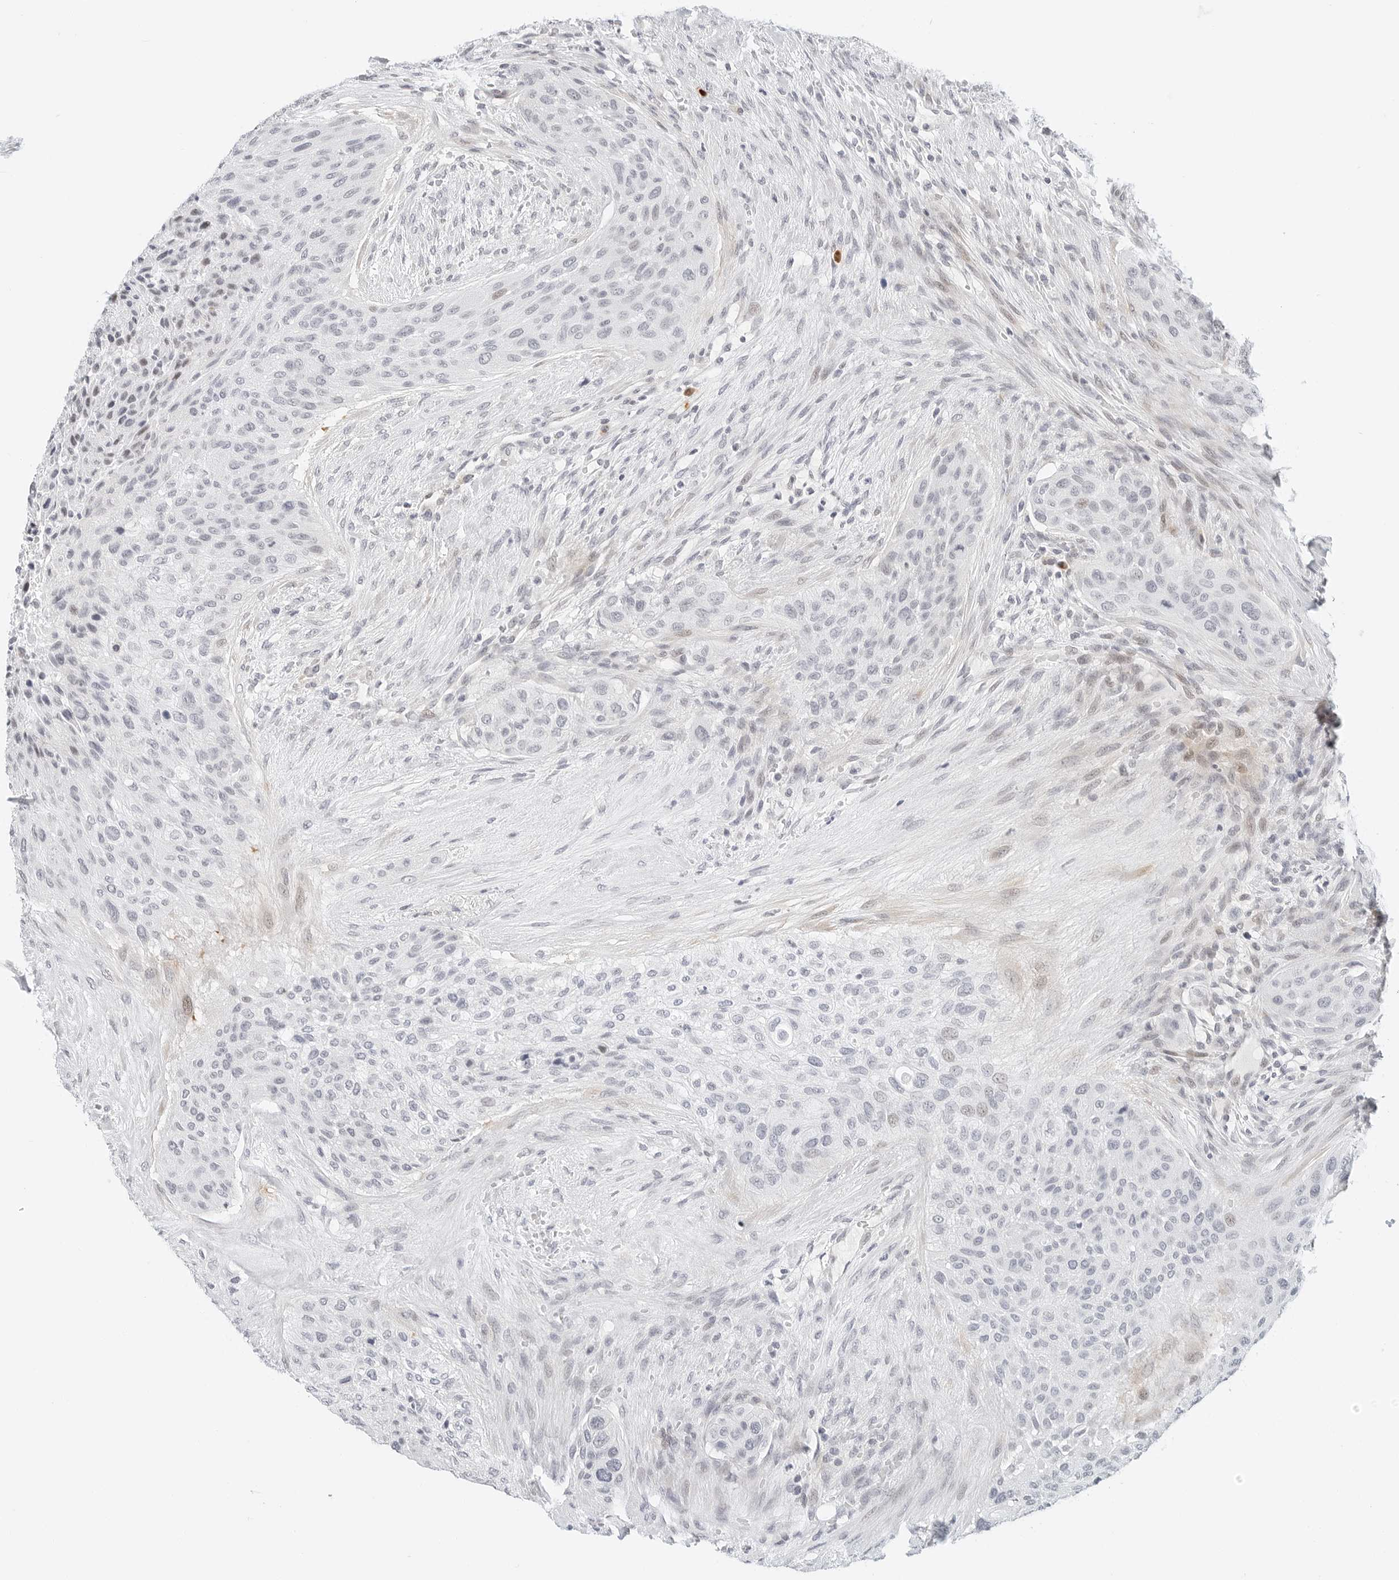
{"staining": {"intensity": "negative", "quantity": "none", "location": "none"}, "tissue": "urothelial cancer", "cell_type": "Tumor cells", "image_type": "cancer", "snomed": [{"axis": "morphology", "description": "Urothelial carcinoma, High grade"}, {"axis": "topography", "description": "Urinary bladder"}], "caption": "Immunohistochemistry micrograph of neoplastic tissue: human high-grade urothelial carcinoma stained with DAB displays no significant protein expression in tumor cells. (DAB (3,3'-diaminobenzidine) immunohistochemistry visualized using brightfield microscopy, high magnification).", "gene": "PARP10", "patient": {"sex": "male", "age": 35}}